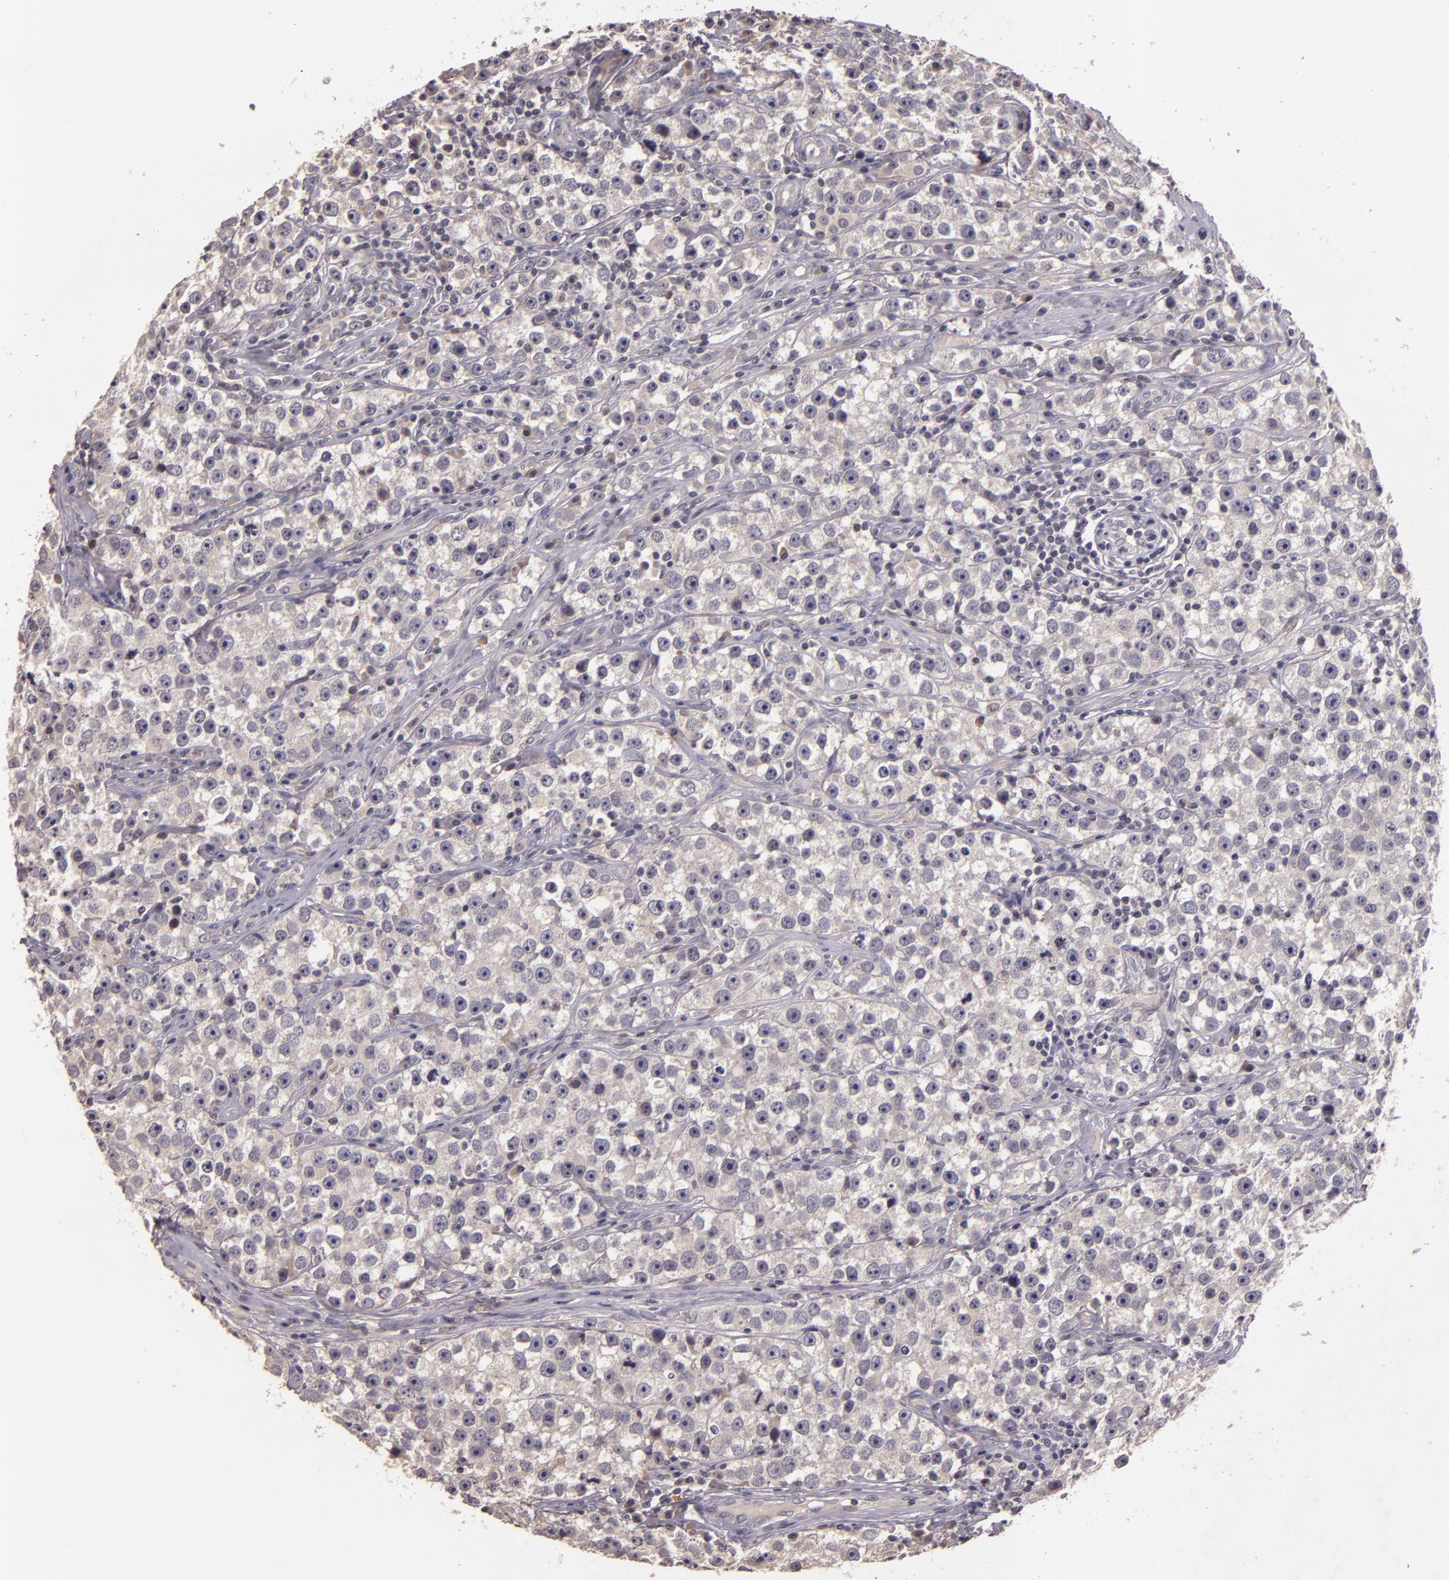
{"staining": {"intensity": "negative", "quantity": "none", "location": "none"}, "tissue": "testis cancer", "cell_type": "Tumor cells", "image_type": "cancer", "snomed": [{"axis": "morphology", "description": "Seminoma, NOS"}, {"axis": "topography", "description": "Testis"}], "caption": "A high-resolution image shows immunohistochemistry staining of testis seminoma, which reveals no significant expression in tumor cells.", "gene": "TFF1", "patient": {"sex": "male", "age": 32}}